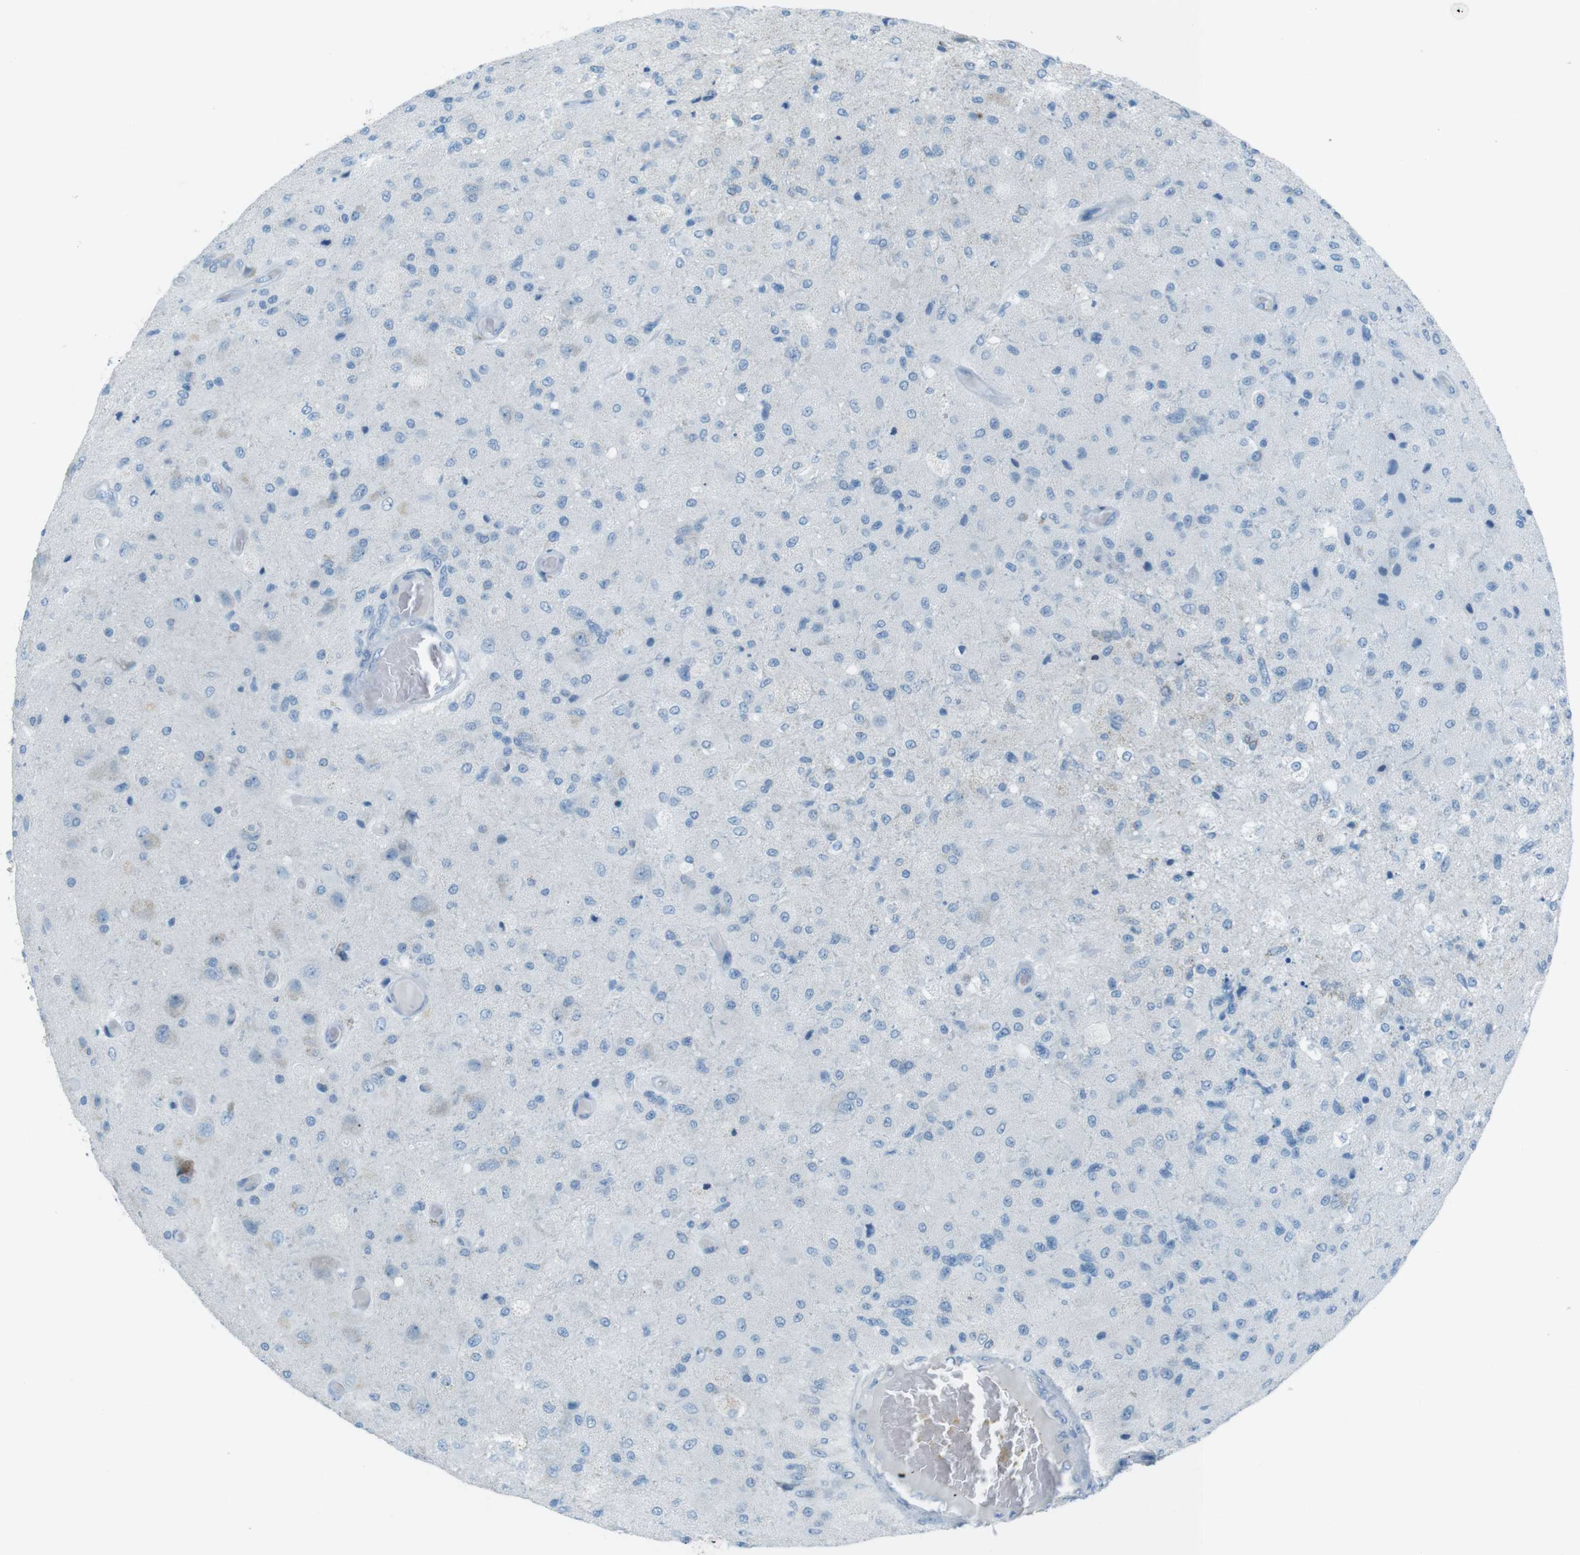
{"staining": {"intensity": "negative", "quantity": "none", "location": "none"}, "tissue": "glioma", "cell_type": "Tumor cells", "image_type": "cancer", "snomed": [{"axis": "morphology", "description": "Normal tissue, NOS"}, {"axis": "morphology", "description": "Glioma, malignant, High grade"}, {"axis": "topography", "description": "Cerebral cortex"}], "caption": "Human malignant high-grade glioma stained for a protein using immunohistochemistry (IHC) shows no positivity in tumor cells.", "gene": "DNAJA3", "patient": {"sex": "male", "age": 77}}